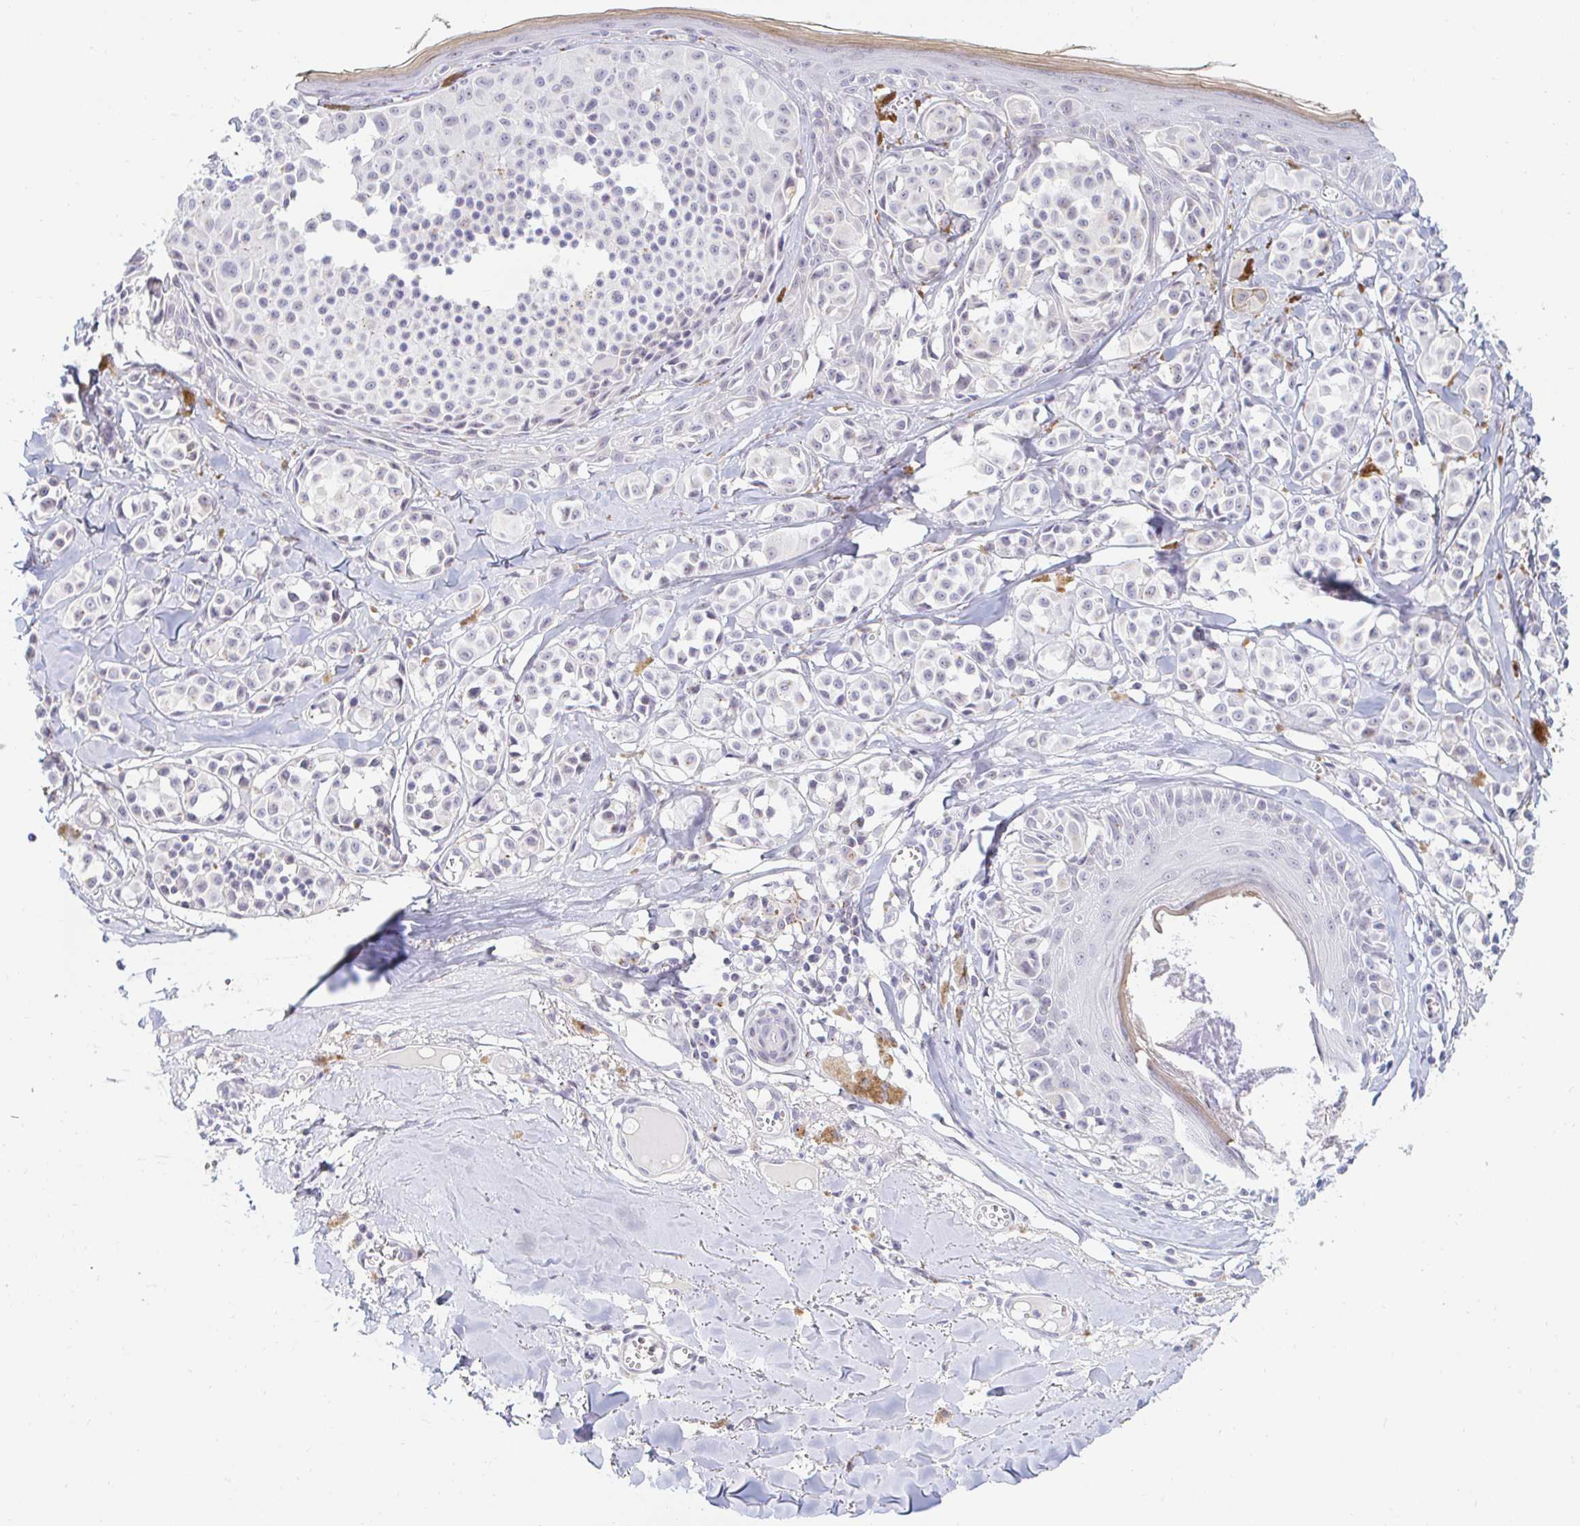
{"staining": {"intensity": "negative", "quantity": "none", "location": "none"}, "tissue": "melanoma", "cell_type": "Tumor cells", "image_type": "cancer", "snomed": [{"axis": "morphology", "description": "Malignant melanoma, NOS"}, {"axis": "topography", "description": "Skin"}], "caption": "Immunohistochemistry of melanoma reveals no staining in tumor cells. (Immunohistochemistry (ihc), brightfield microscopy, high magnification).", "gene": "OR51D1", "patient": {"sex": "female", "age": 43}}